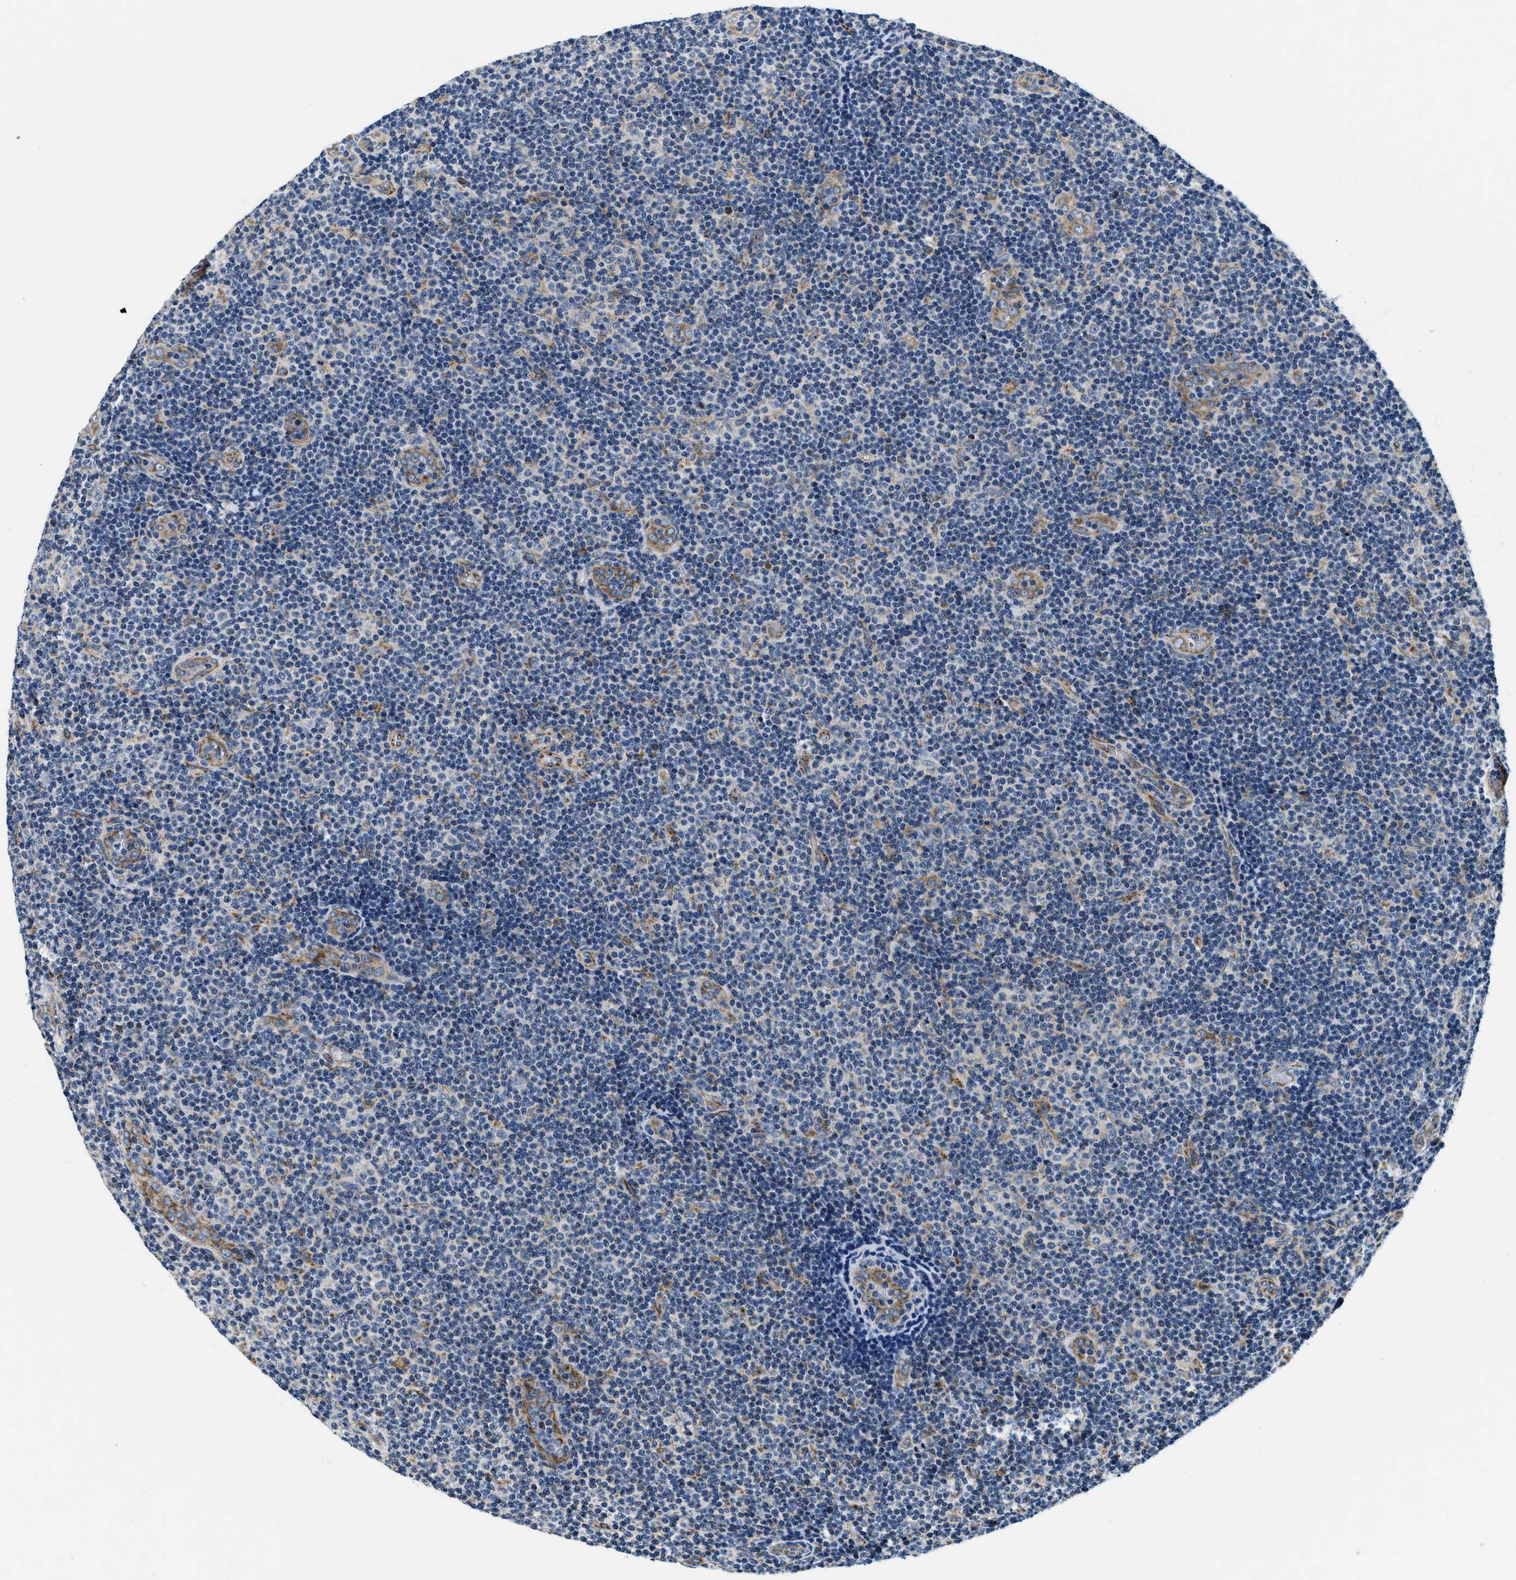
{"staining": {"intensity": "negative", "quantity": "none", "location": "none"}, "tissue": "lymphoma", "cell_type": "Tumor cells", "image_type": "cancer", "snomed": [{"axis": "morphology", "description": "Malignant lymphoma, non-Hodgkin's type, Low grade"}, {"axis": "topography", "description": "Lymph node"}], "caption": "Tumor cells show no significant staining in lymphoma.", "gene": "SAMD4B", "patient": {"sex": "male", "age": 83}}